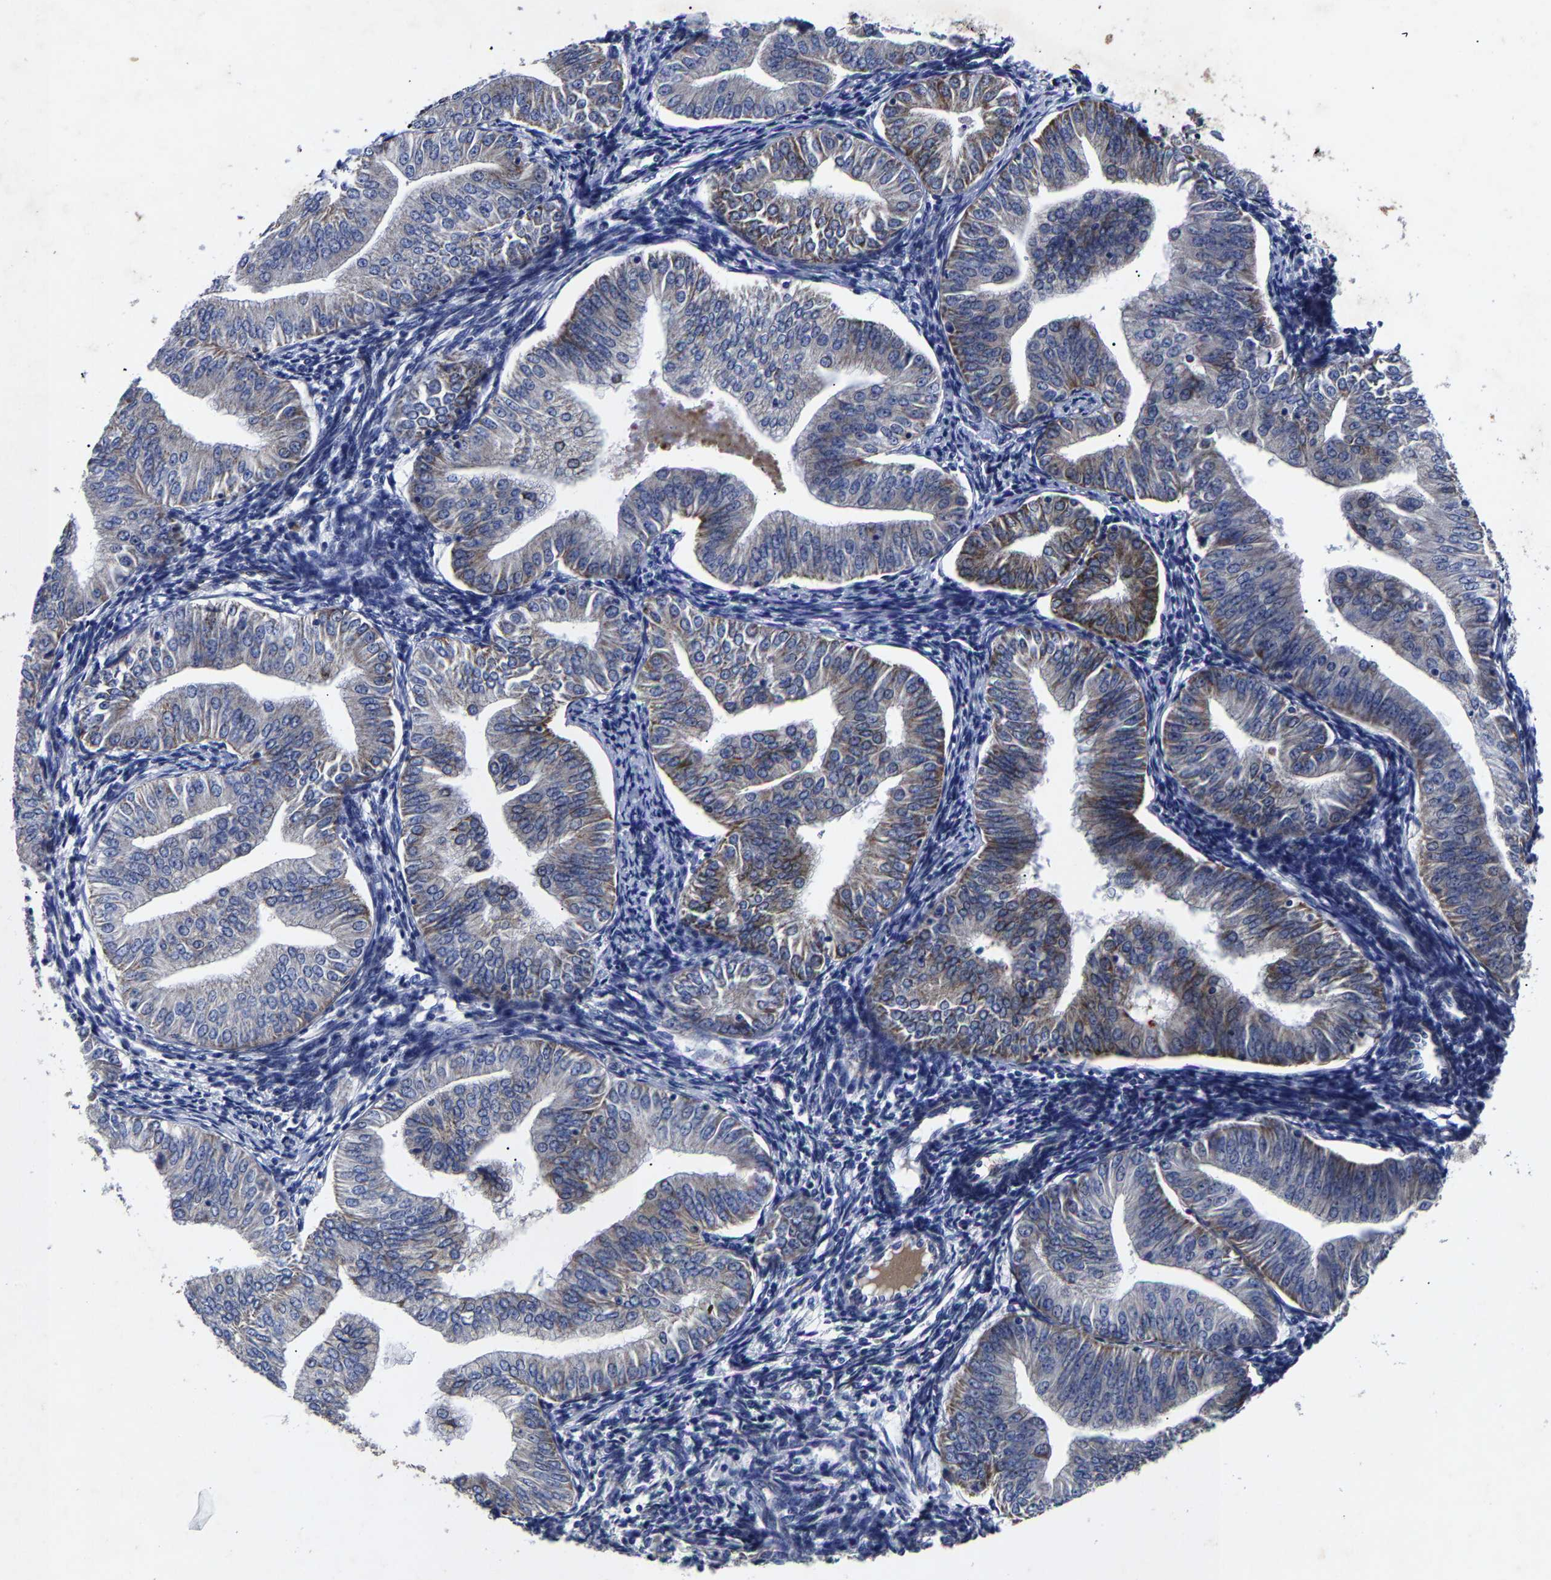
{"staining": {"intensity": "moderate", "quantity": "<25%", "location": "cytoplasmic/membranous"}, "tissue": "endometrial cancer", "cell_type": "Tumor cells", "image_type": "cancer", "snomed": [{"axis": "morphology", "description": "Normal tissue, NOS"}, {"axis": "morphology", "description": "Adenocarcinoma, NOS"}, {"axis": "topography", "description": "Endometrium"}], "caption": "Tumor cells reveal low levels of moderate cytoplasmic/membranous expression in about <25% of cells in endometrial cancer.", "gene": "AASS", "patient": {"sex": "female", "age": 53}}